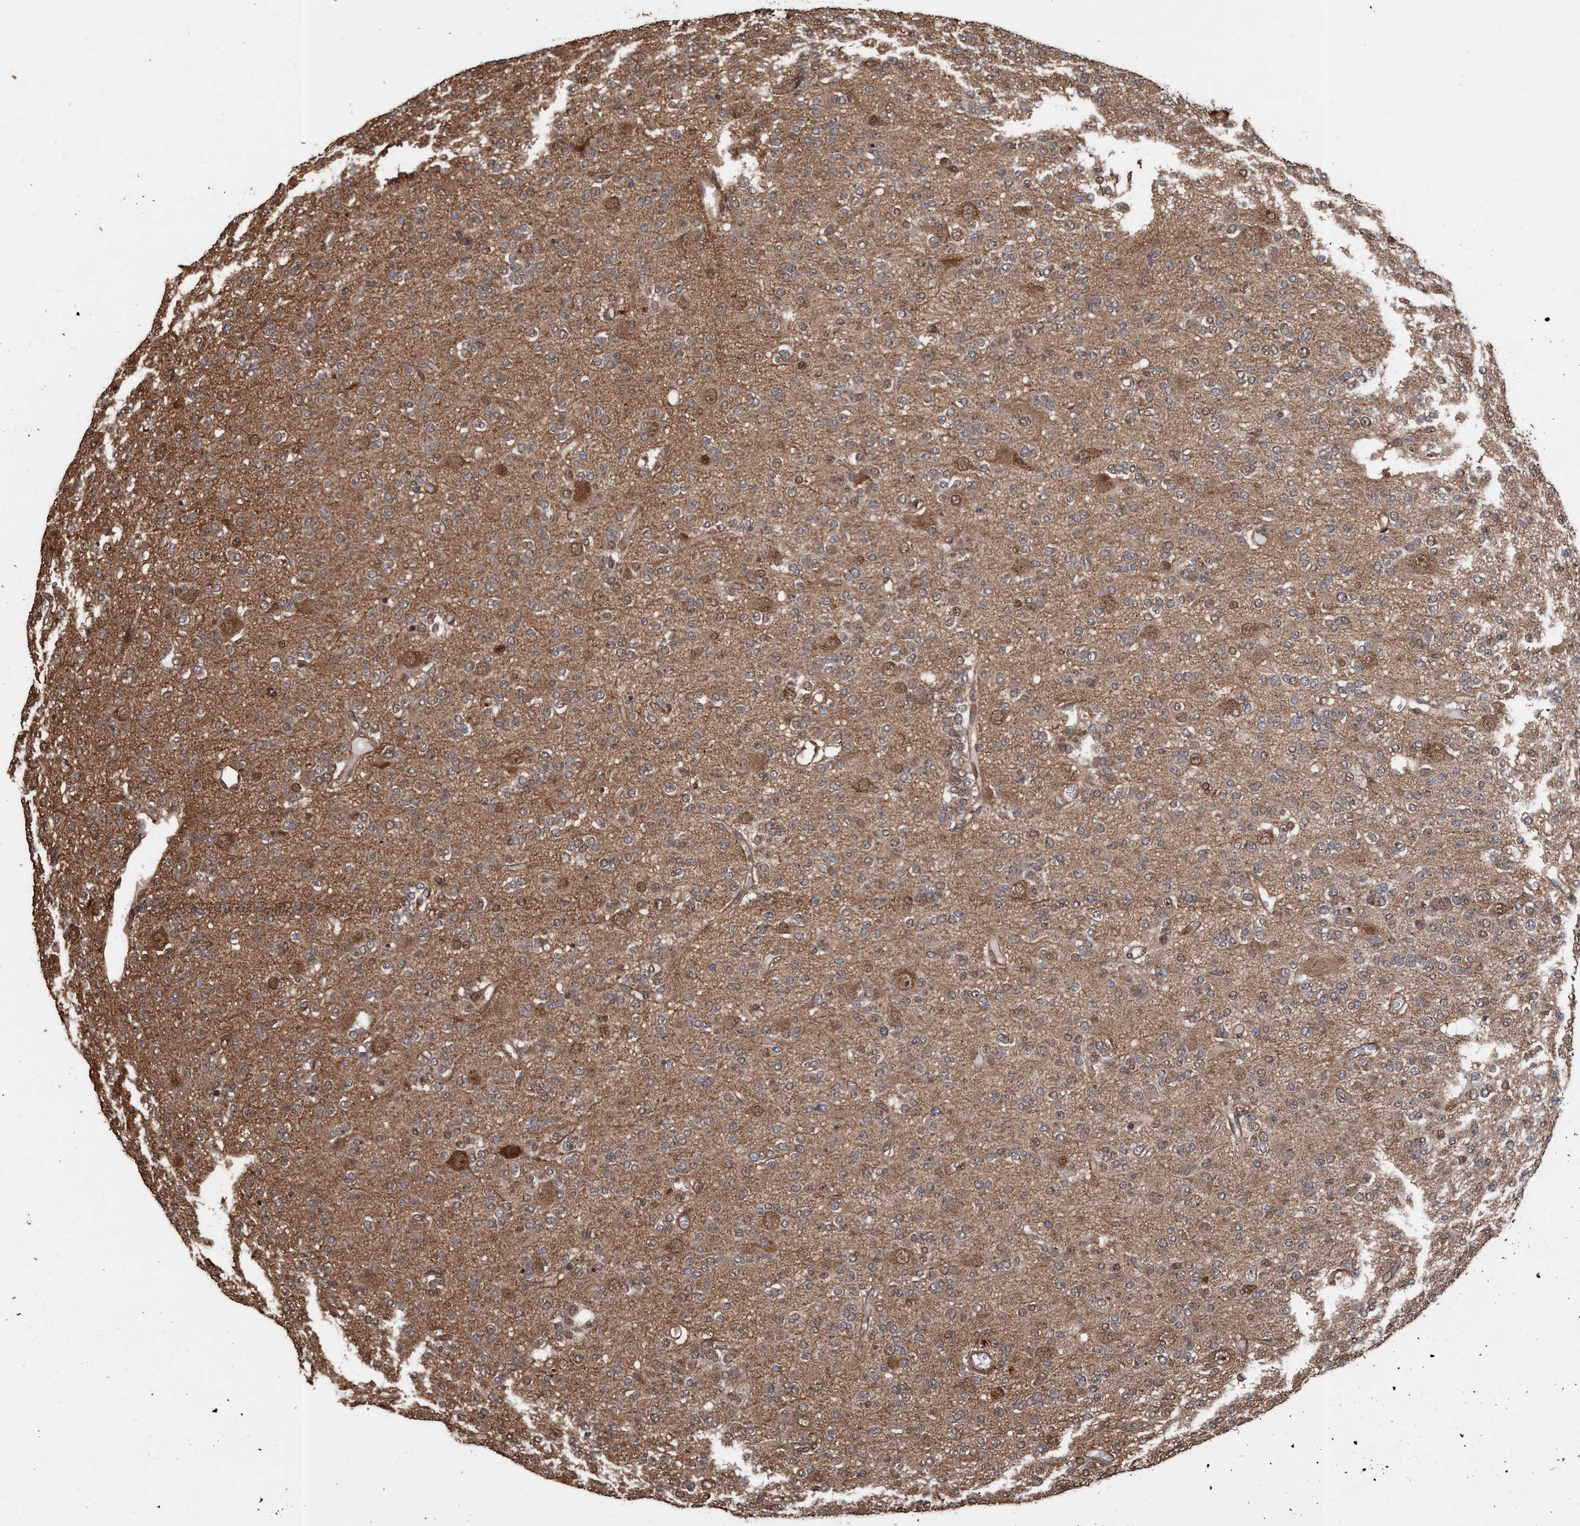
{"staining": {"intensity": "weak", "quantity": "<25%", "location": "nuclear"}, "tissue": "glioma", "cell_type": "Tumor cells", "image_type": "cancer", "snomed": [{"axis": "morphology", "description": "Glioma, malignant, Low grade"}, {"axis": "topography", "description": "Brain"}], "caption": "Immunohistochemistry (IHC) histopathology image of neoplastic tissue: human glioma stained with DAB shows no significant protein positivity in tumor cells.", "gene": "TRPC7", "patient": {"sex": "male", "age": 38}}